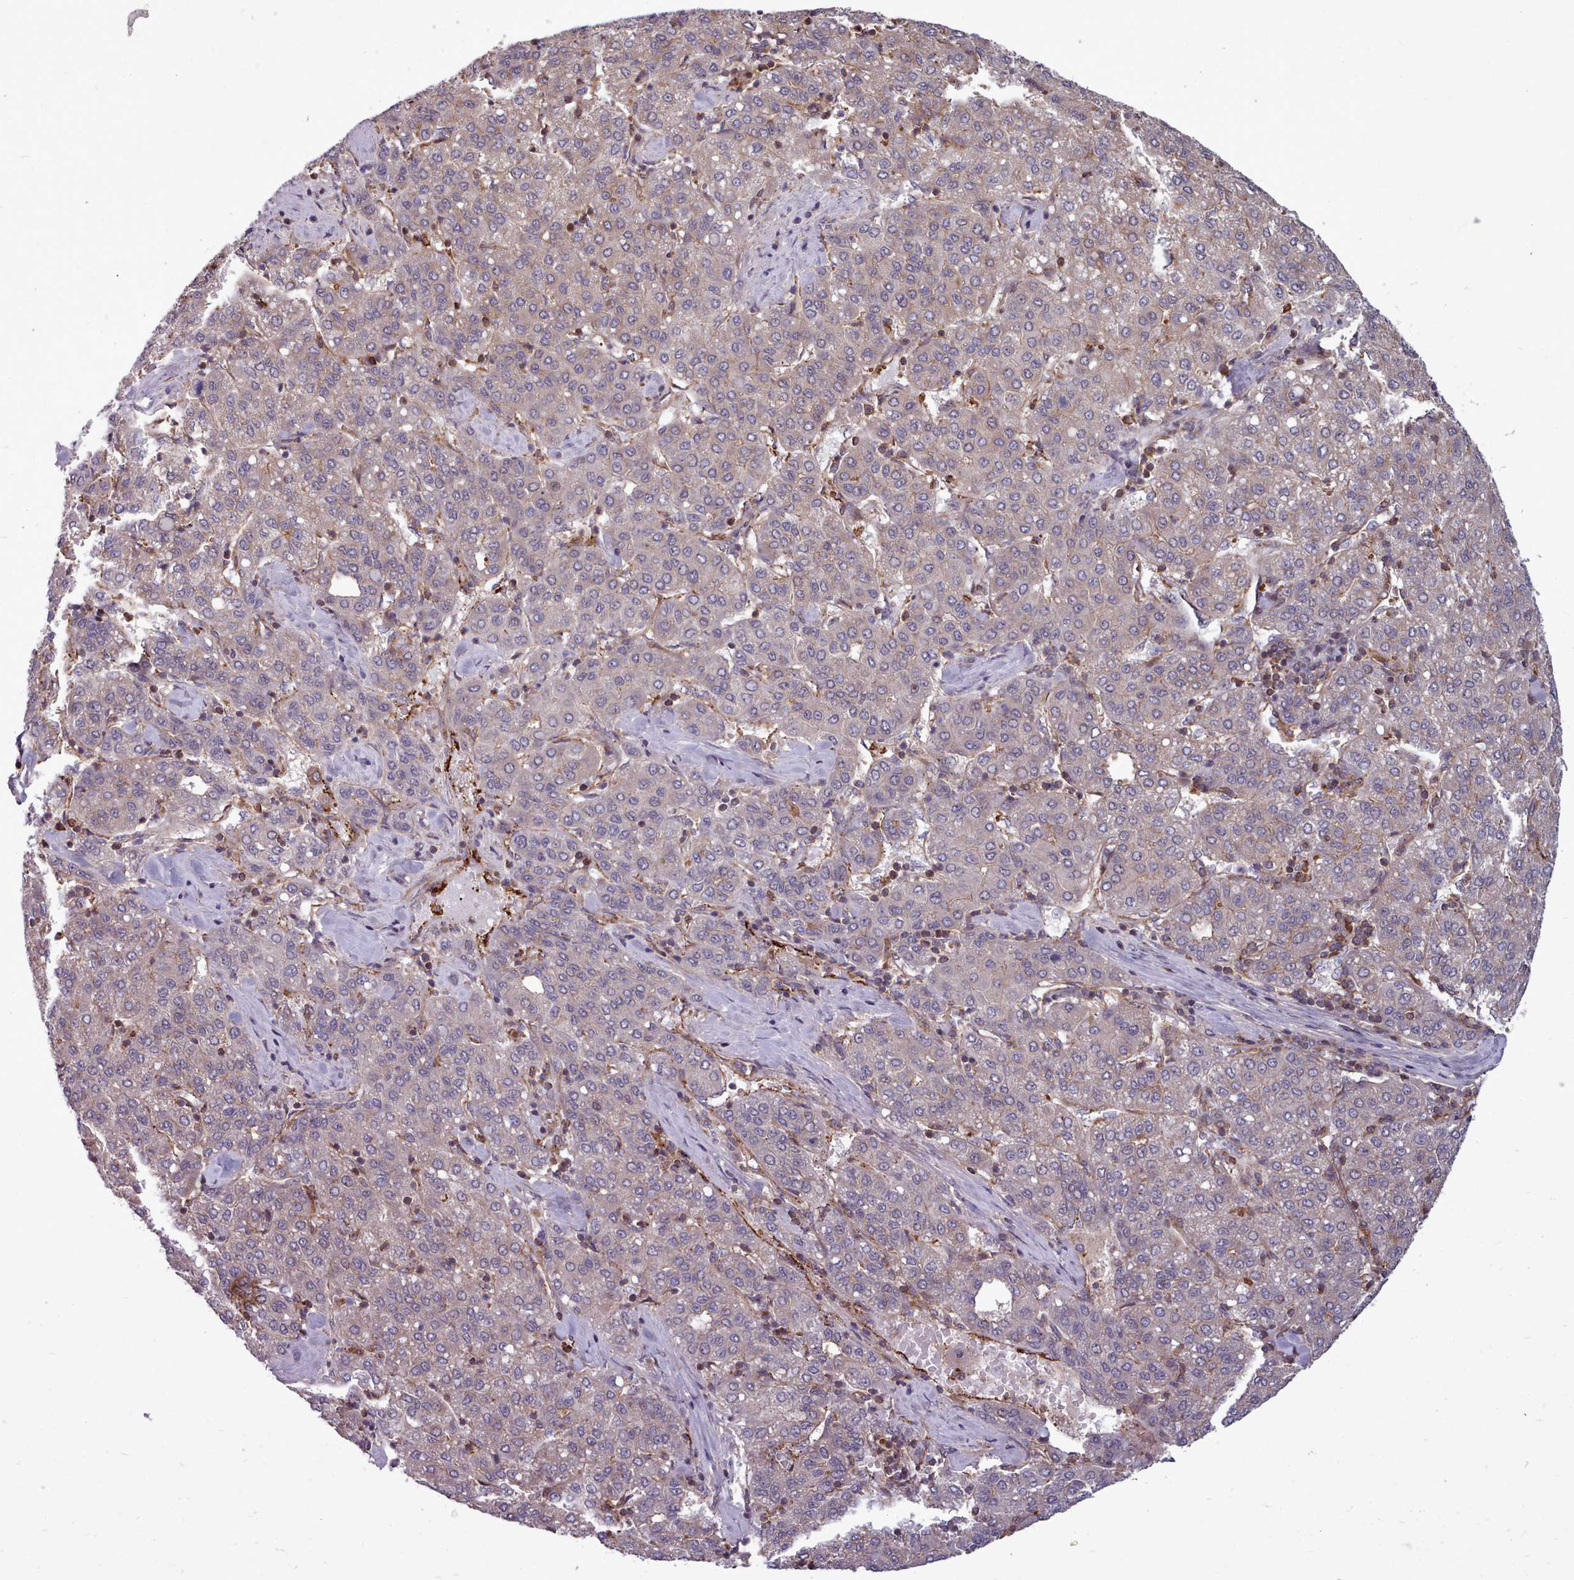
{"staining": {"intensity": "weak", "quantity": "<25%", "location": "cytoplasmic/membranous"}, "tissue": "liver cancer", "cell_type": "Tumor cells", "image_type": "cancer", "snomed": [{"axis": "morphology", "description": "Carcinoma, Hepatocellular, NOS"}, {"axis": "topography", "description": "Liver"}], "caption": "Immunohistochemistry micrograph of human liver cancer (hepatocellular carcinoma) stained for a protein (brown), which shows no positivity in tumor cells. (DAB immunohistochemistry (IHC) with hematoxylin counter stain).", "gene": "STUB1", "patient": {"sex": "male", "age": 65}}